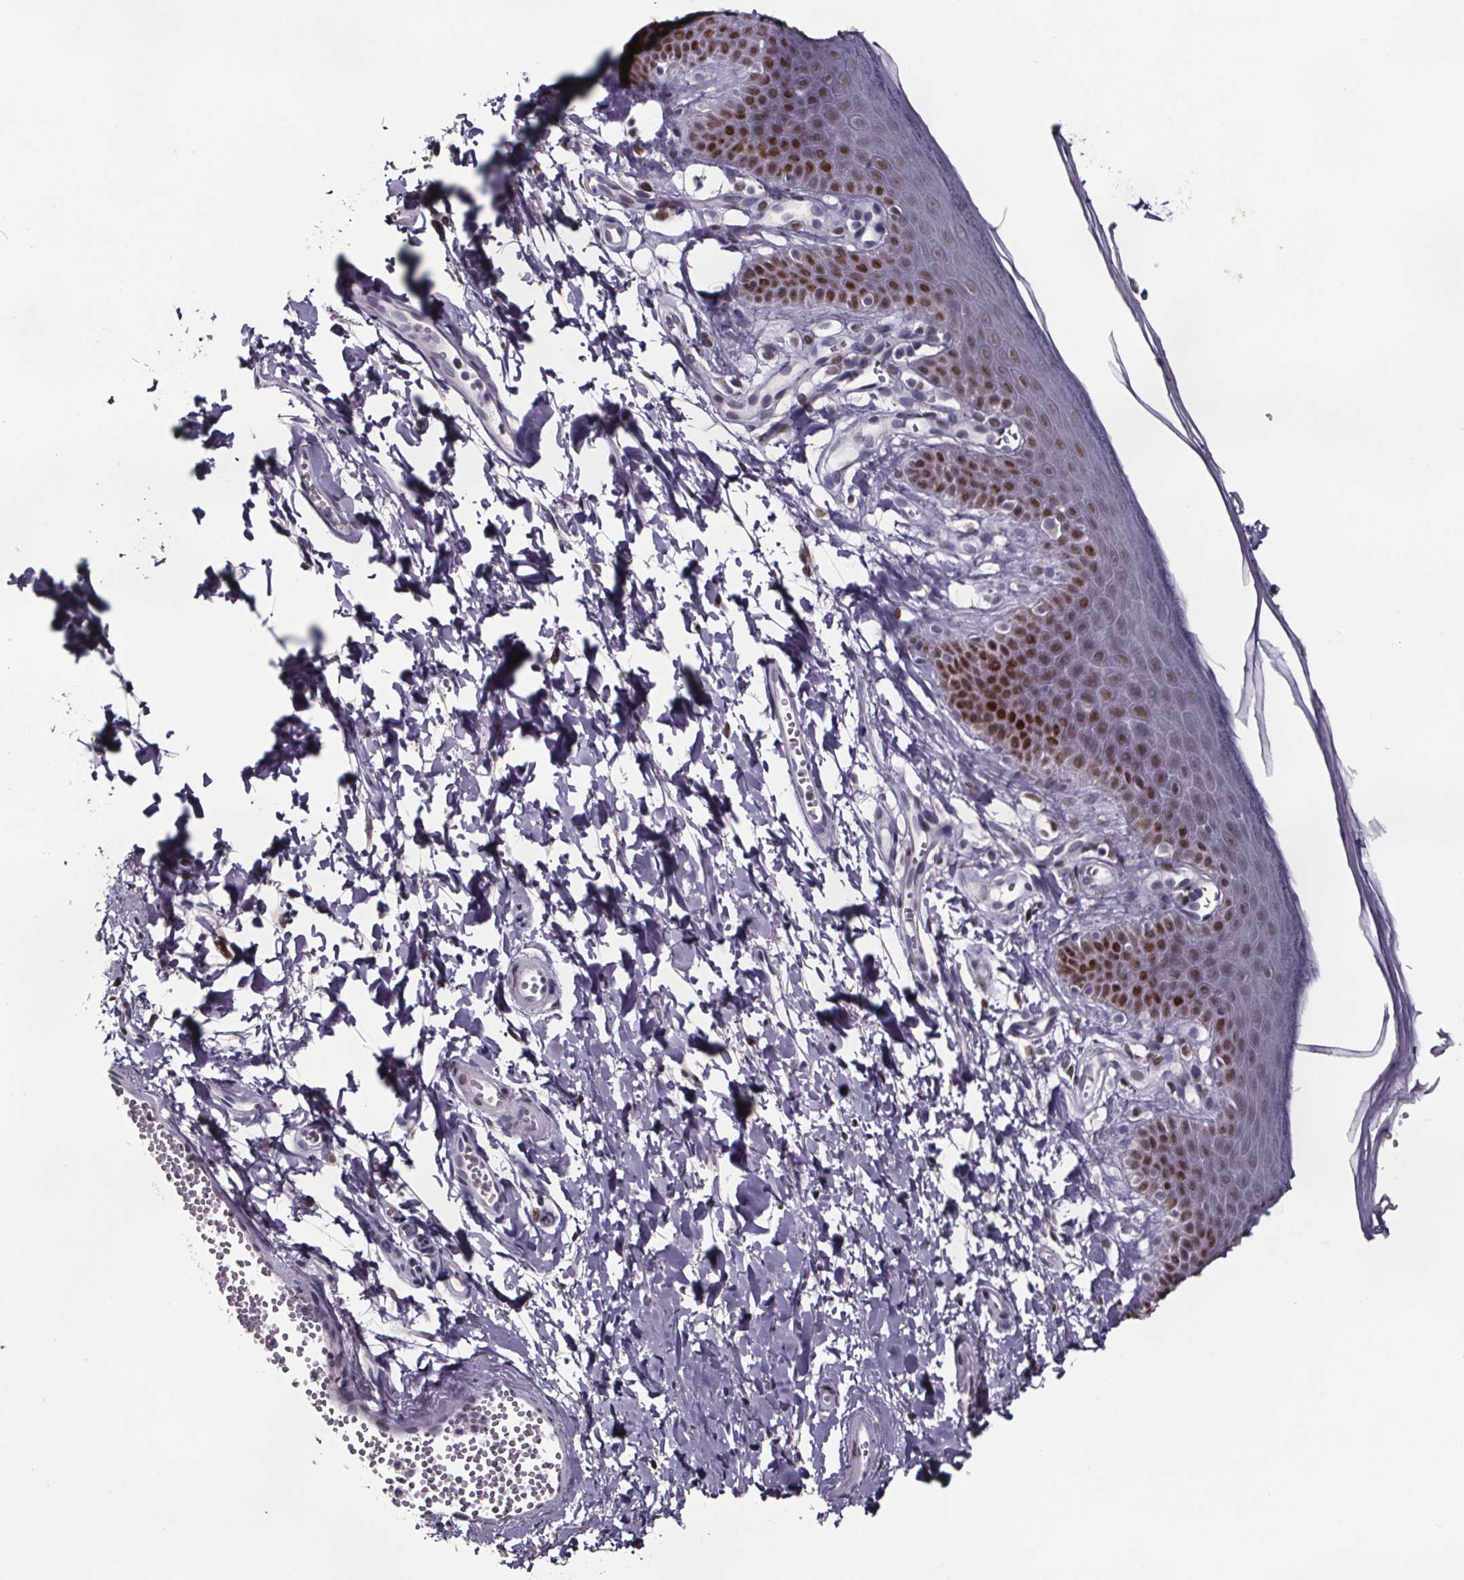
{"staining": {"intensity": "moderate", "quantity": "<25%", "location": "nuclear"}, "tissue": "skin", "cell_type": "Epidermal cells", "image_type": "normal", "snomed": [{"axis": "morphology", "description": "Normal tissue, NOS"}, {"axis": "topography", "description": "Anal"}], "caption": "Skin stained with immunohistochemistry demonstrates moderate nuclear positivity in approximately <25% of epidermal cells. (Brightfield microscopy of DAB IHC at high magnification).", "gene": "AR", "patient": {"sex": "male", "age": 53}}